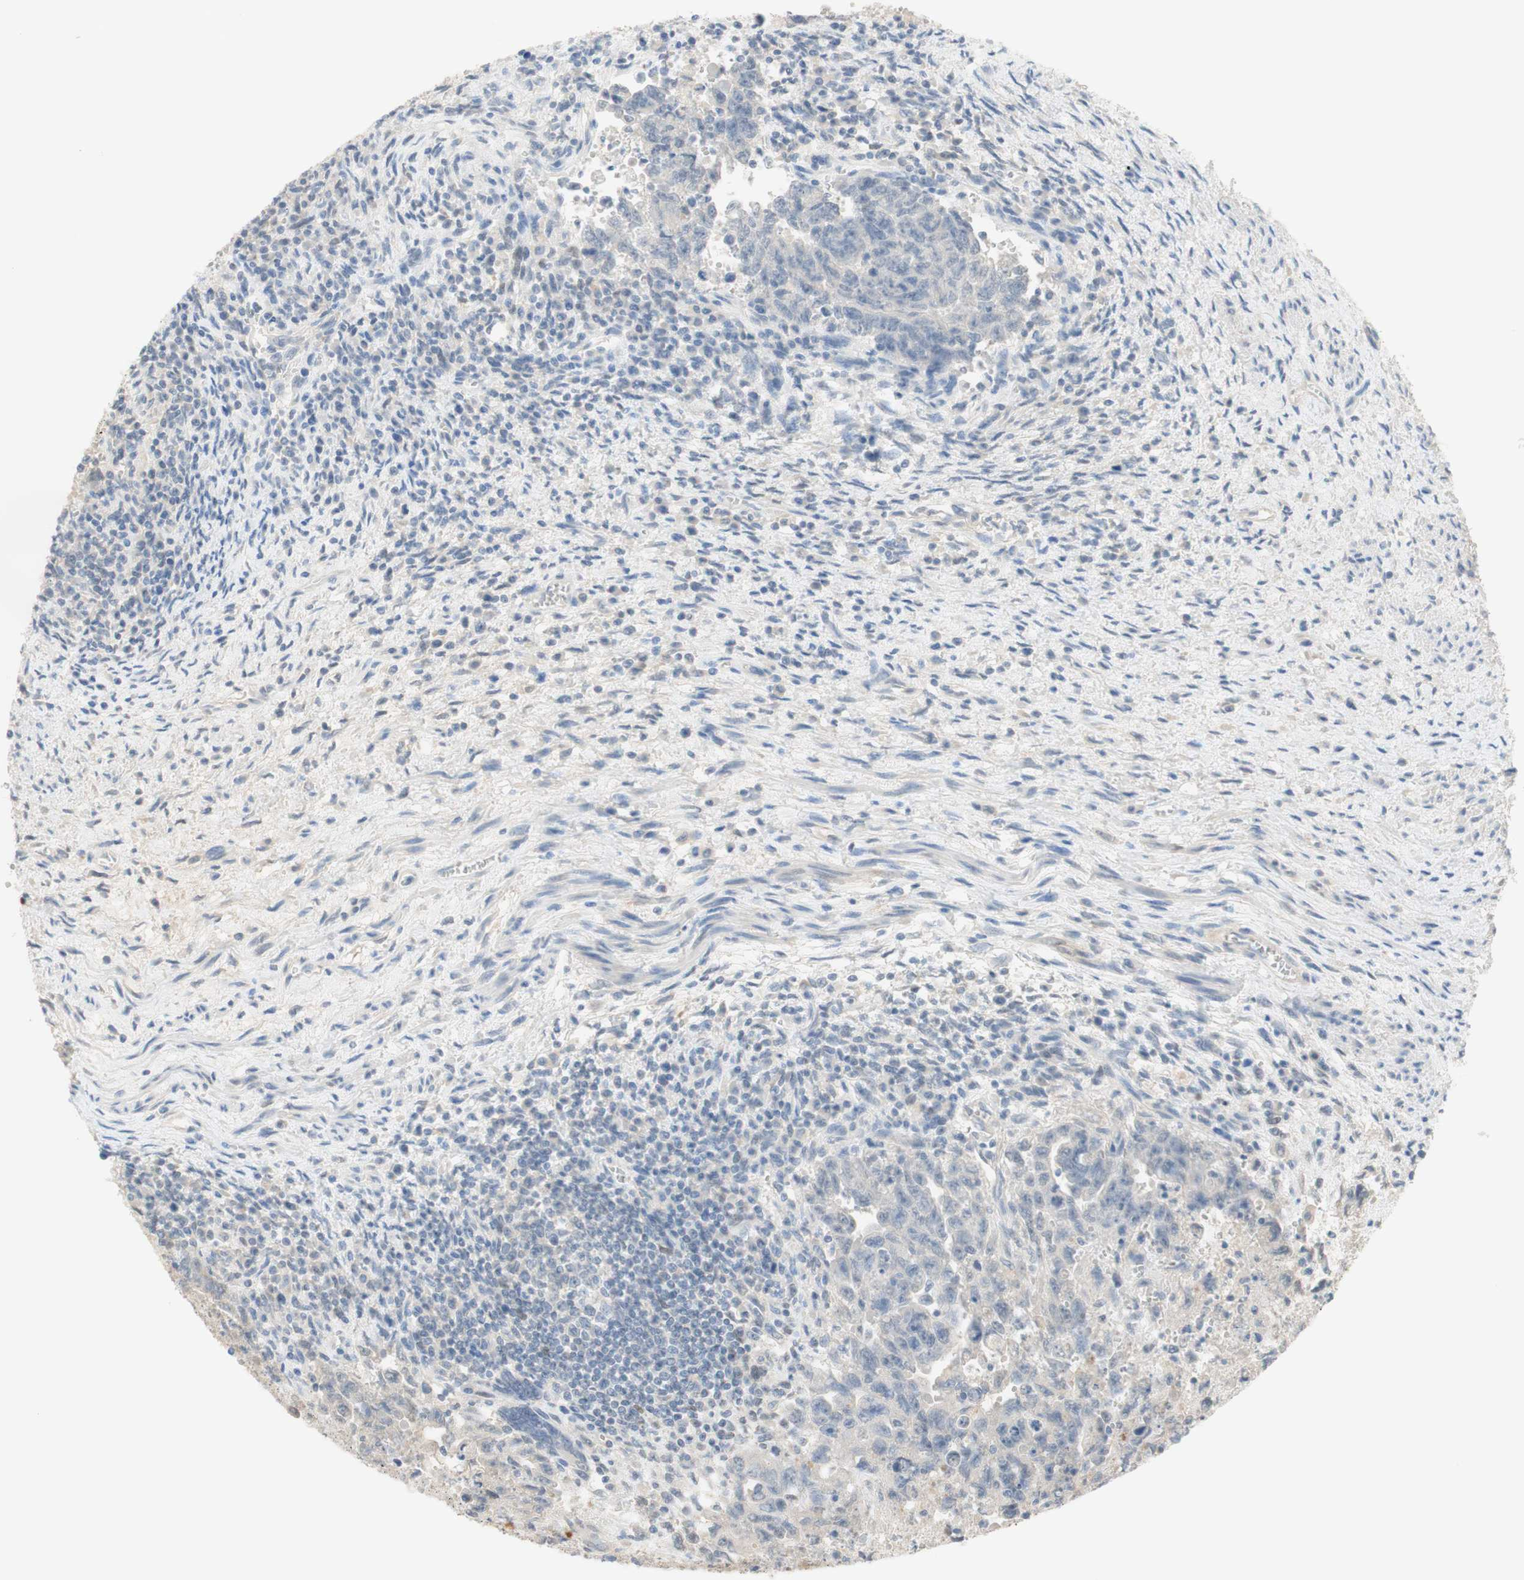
{"staining": {"intensity": "negative", "quantity": "none", "location": "none"}, "tissue": "testis cancer", "cell_type": "Tumor cells", "image_type": "cancer", "snomed": [{"axis": "morphology", "description": "Carcinoma, Embryonal, NOS"}, {"axis": "topography", "description": "Testis"}], "caption": "This is an immunohistochemistry micrograph of human embryonal carcinoma (testis). There is no expression in tumor cells.", "gene": "SELENBP1", "patient": {"sex": "male", "age": 28}}